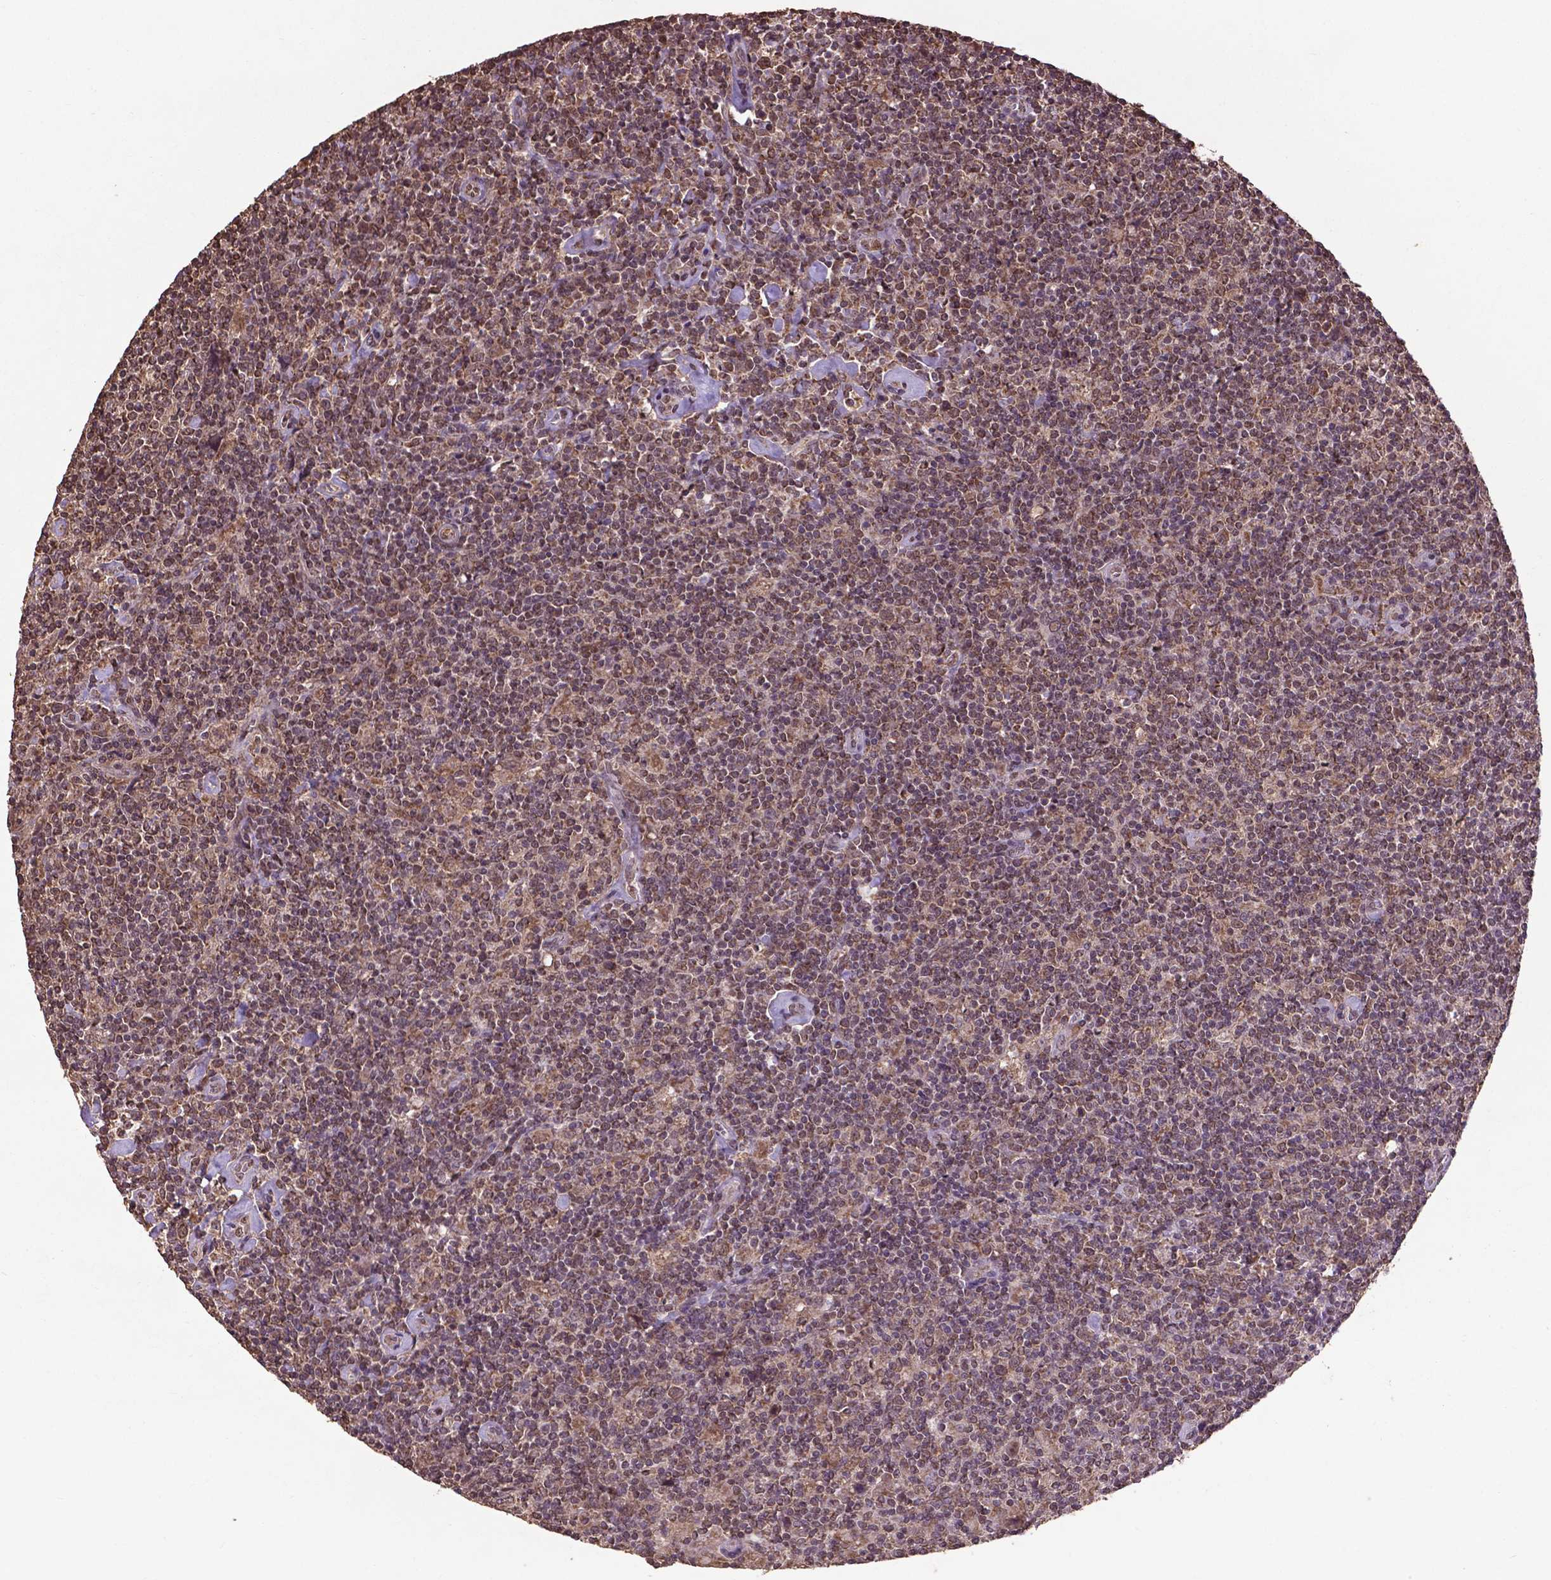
{"staining": {"intensity": "moderate", "quantity": ">75%", "location": "cytoplasmic/membranous,nuclear"}, "tissue": "lymphoma", "cell_type": "Tumor cells", "image_type": "cancer", "snomed": [{"axis": "morphology", "description": "Hodgkin's disease, NOS"}, {"axis": "topography", "description": "Lymph node"}], "caption": "Immunohistochemistry histopathology image of neoplastic tissue: human lymphoma stained using immunohistochemistry (IHC) demonstrates medium levels of moderate protein expression localized specifically in the cytoplasmic/membranous and nuclear of tumor cells, appearing as a cytoplasmic/membranous and nuclear brown color.", "gene": "DCAF1", "patient": {"sex": "male", "age": 40}}